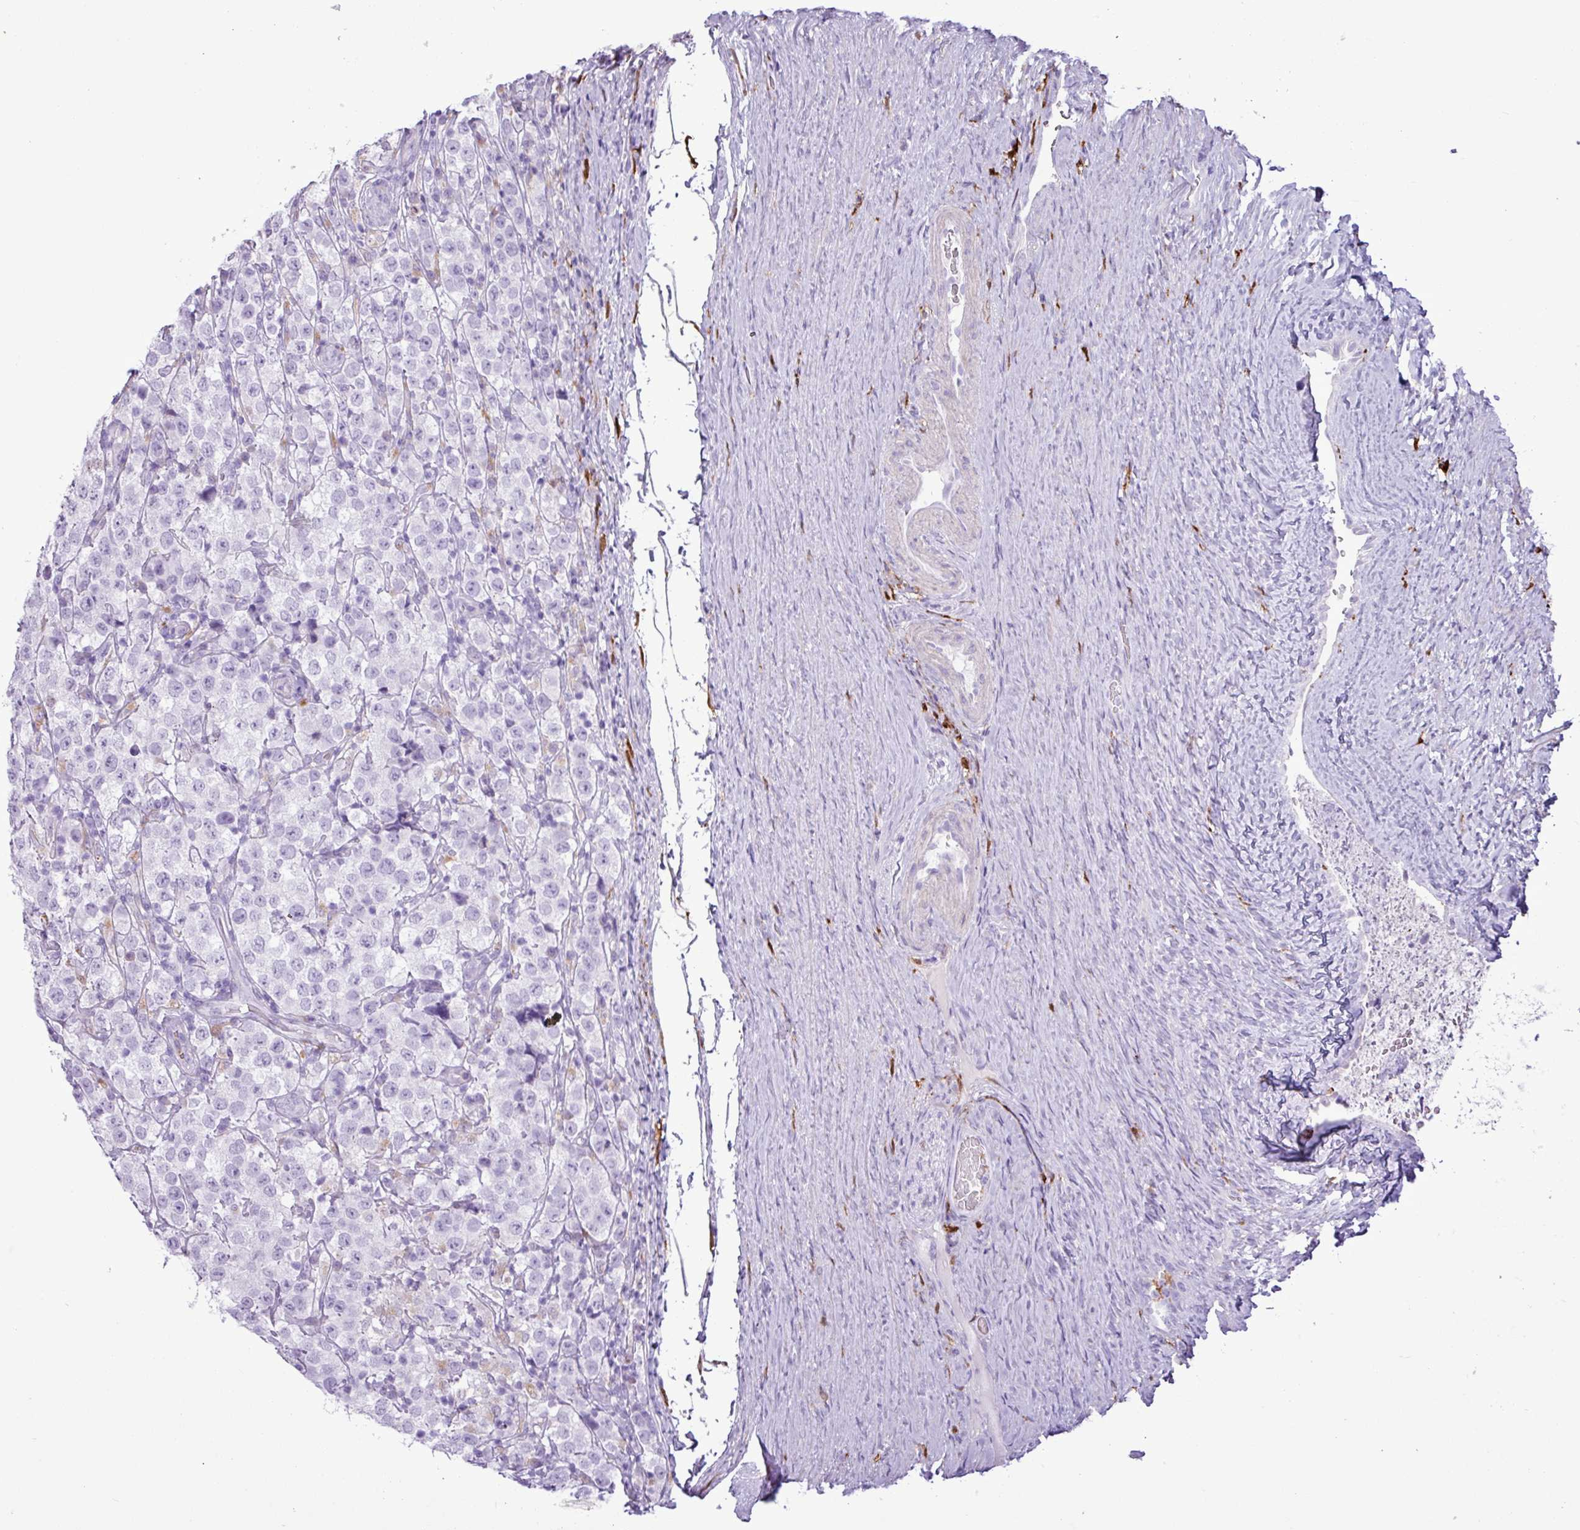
{"staining": {"intensity": "negative", "quantity": "none", "location": "none"}, "tissue": "testis cancer", "cell_type": "Tumor cells", "image_type": "cancer", "snomed": [{"axis": "morphology", "description": "Seminoma, NOS"}, {"axis": "morphology", "description": "Carcinoma, Embryonal, NOS"}, {"axis": "topography", "description": "Testis"}], "caption": "Protein analysis of testis cancer (seminoma) demonstrates no significant expression in tumor cells.", "gene": "TMEM200C", "patient": {"sex": "male", "age": 41}}